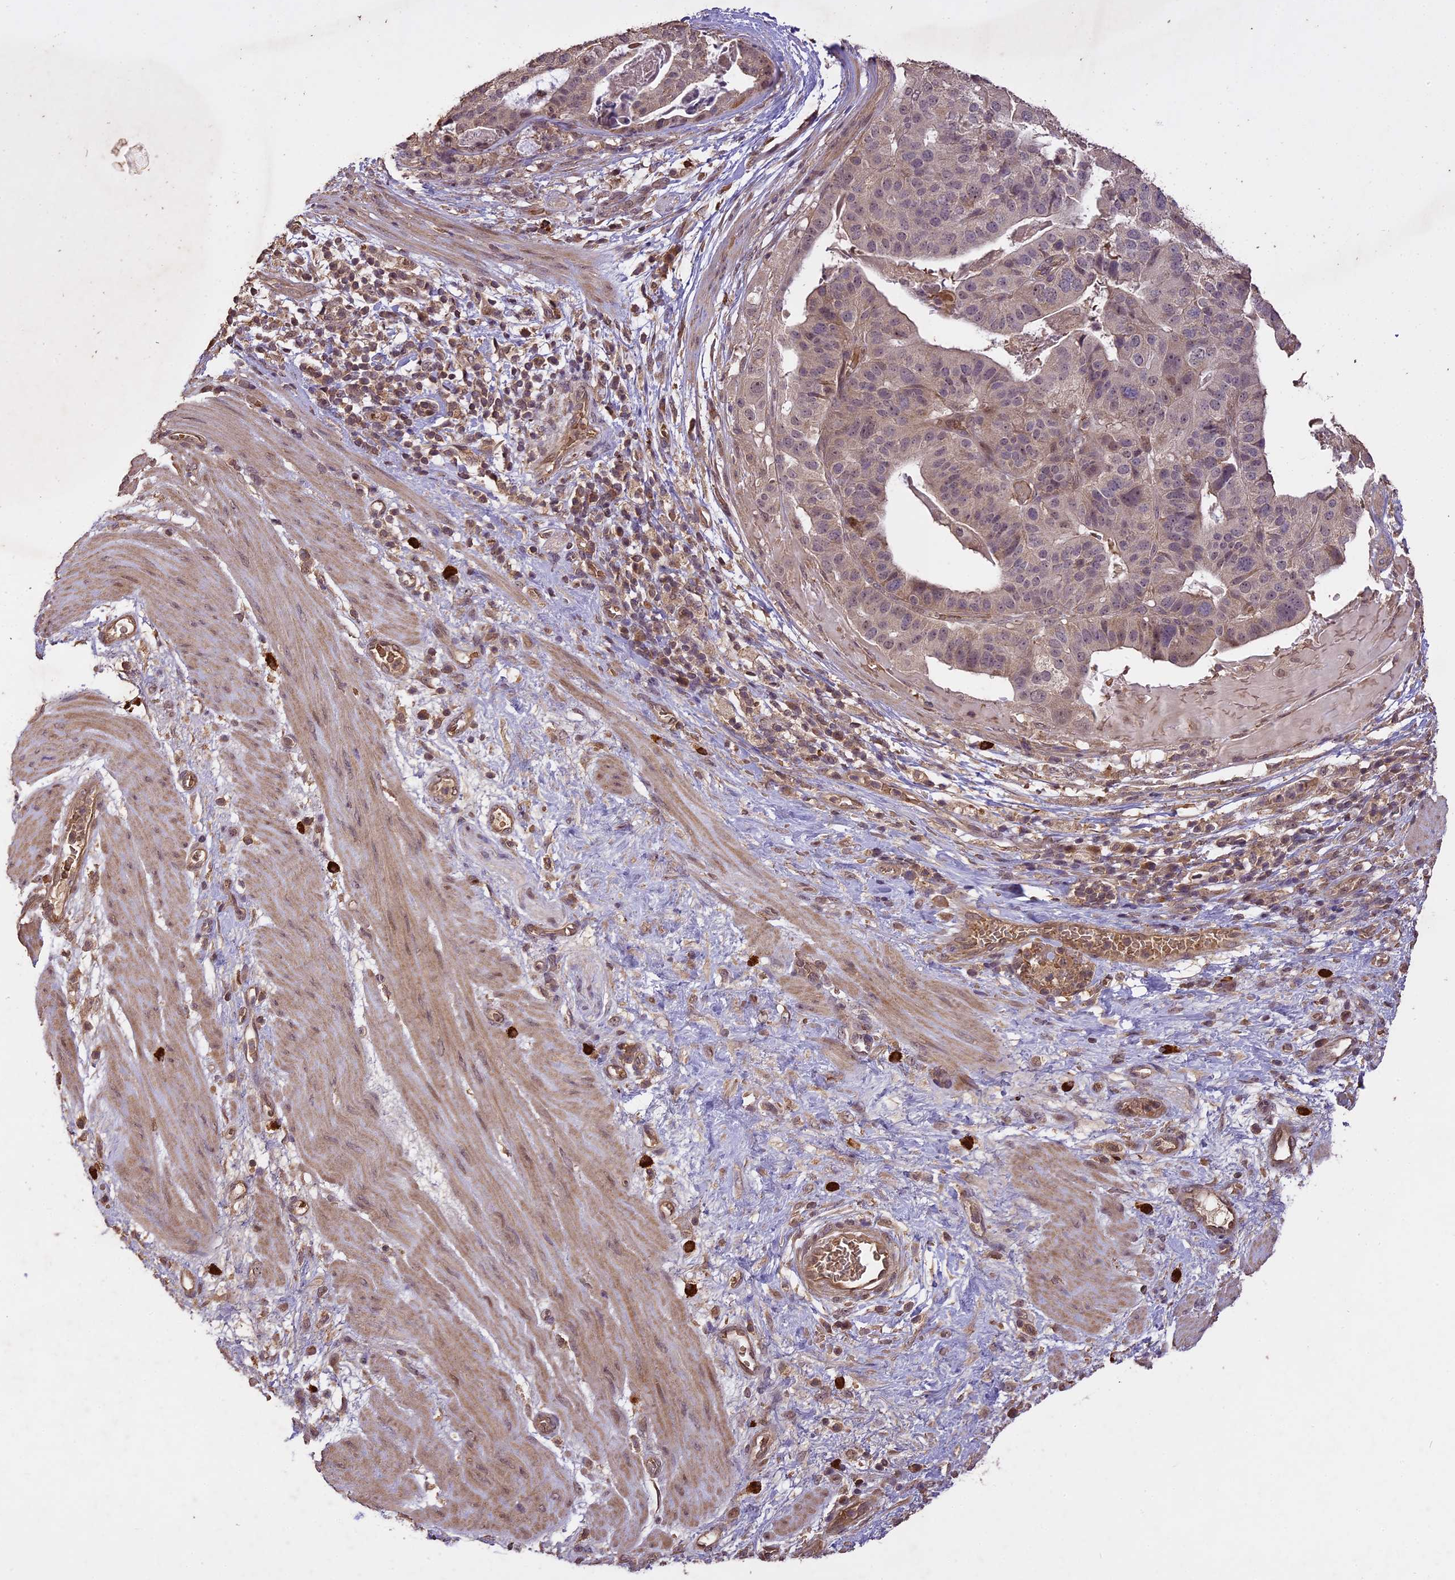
{"staining": {"intensity": "weak", "quantity": "<25%", "location": "cytoplasmic/membranous"}, "tissue": "stomach cancer", "cell_type": "Tumor cells", "image_type": "cancer", "snomed": [{"axis": "morphology", "description": "Adenocarcinoma, NOS"}, {"axis": "topography", "description": "Stomach"}], "caption": "Tumor cells show no significant staining in adenocarcinoma (stomach). (DAB immunohistochemistry, high magnification).", "gene": "TIGD7", "patient": {"sex": "male", "age": 48}}